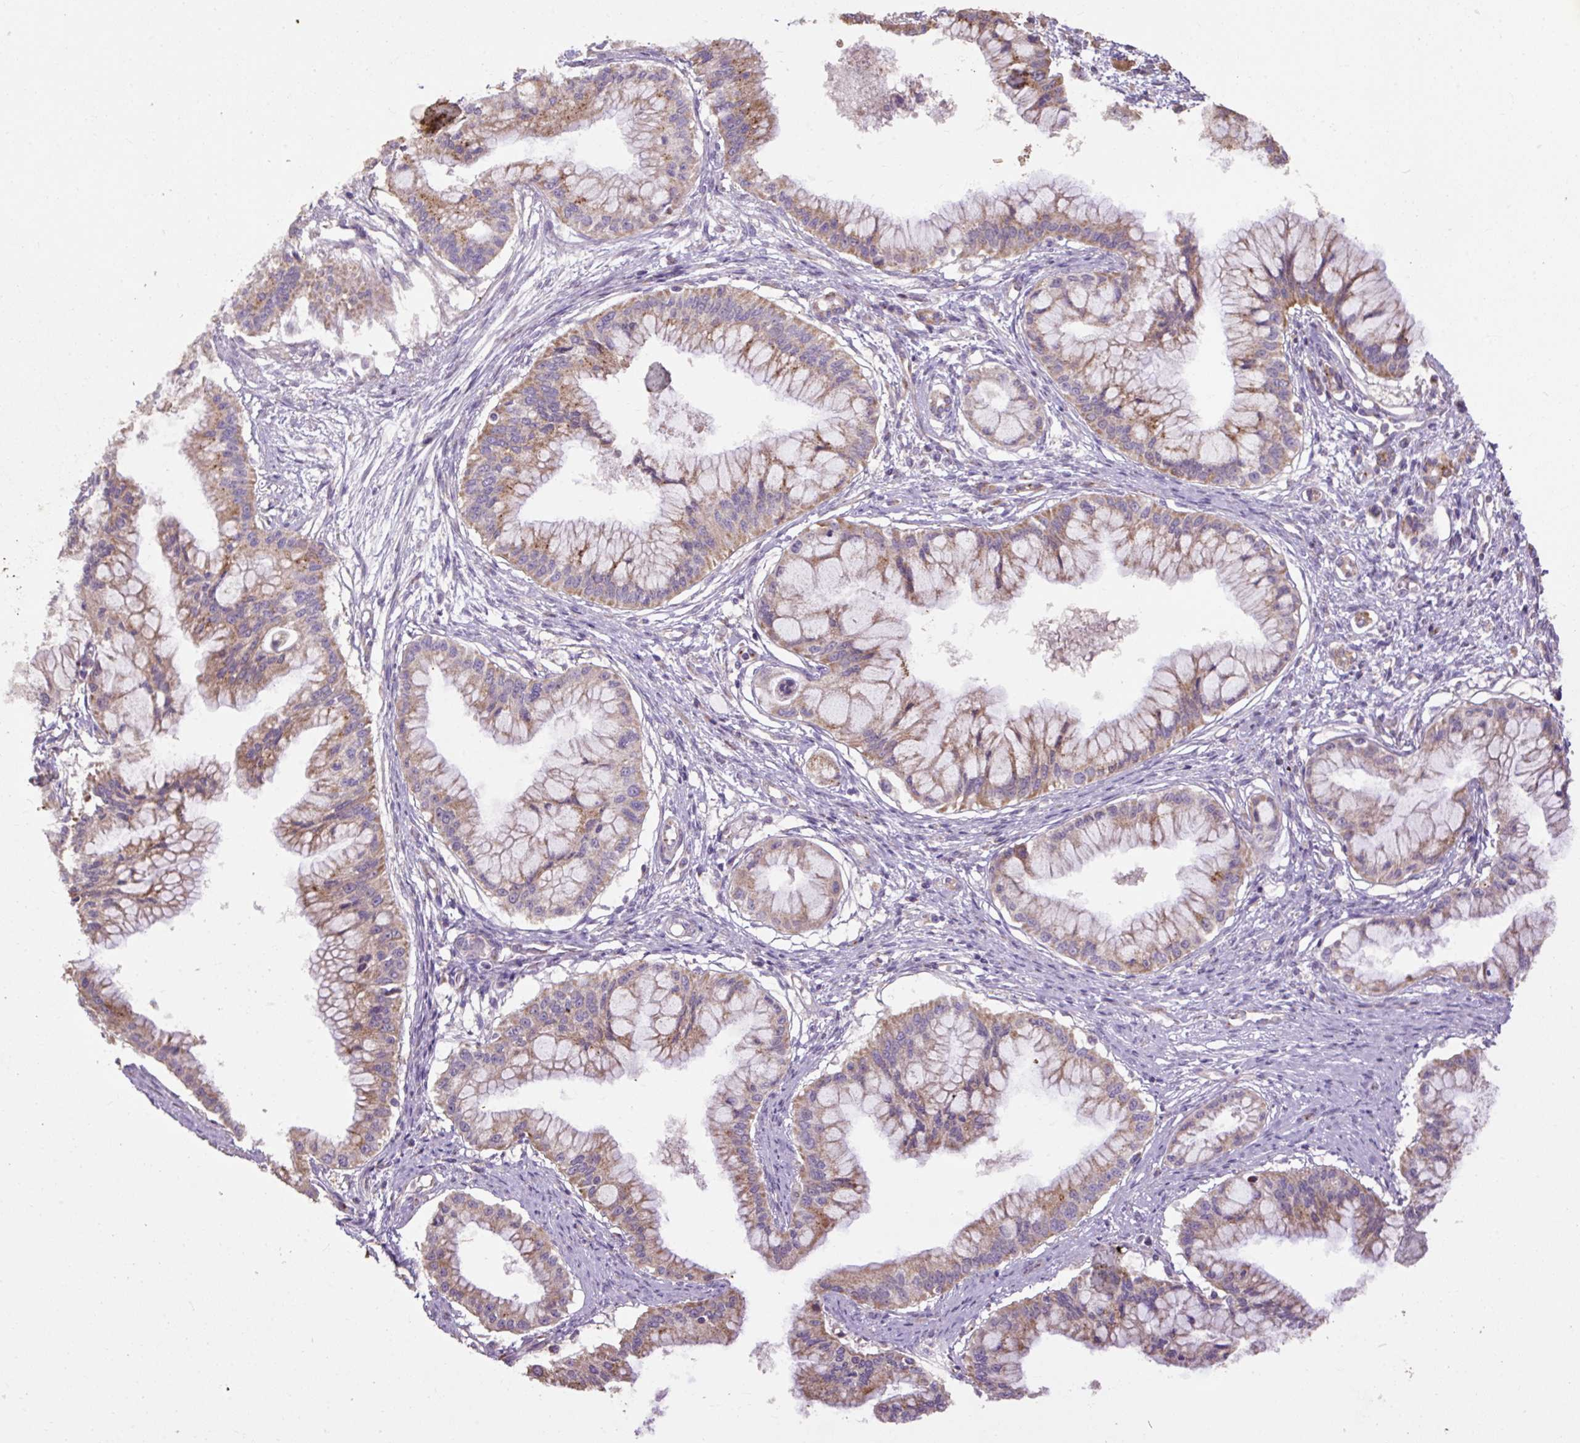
{"staining": {"intensity": "moderate", "quantity": ">75%", "location": "cytoplasmic/membranous"}, "tissue": "pancreatic cancer", "cell_type": "Tumor cells", "image_type": "cancer", "snomed": [{"axis": "morphology", "description": "Adenocarcinoma, NOS"}, {"axis": "topography", "description": "Pancreas"}], "caption": "Immunohistochemistry (IHC) of pancreatic cancer (adenocarcinoma) shows medium levels of moderate cytoplasmic/membranous staining in approximately >75% of tumor cells.", "gene": "ABR", "patient": {"sex": "male", "age": 46}}